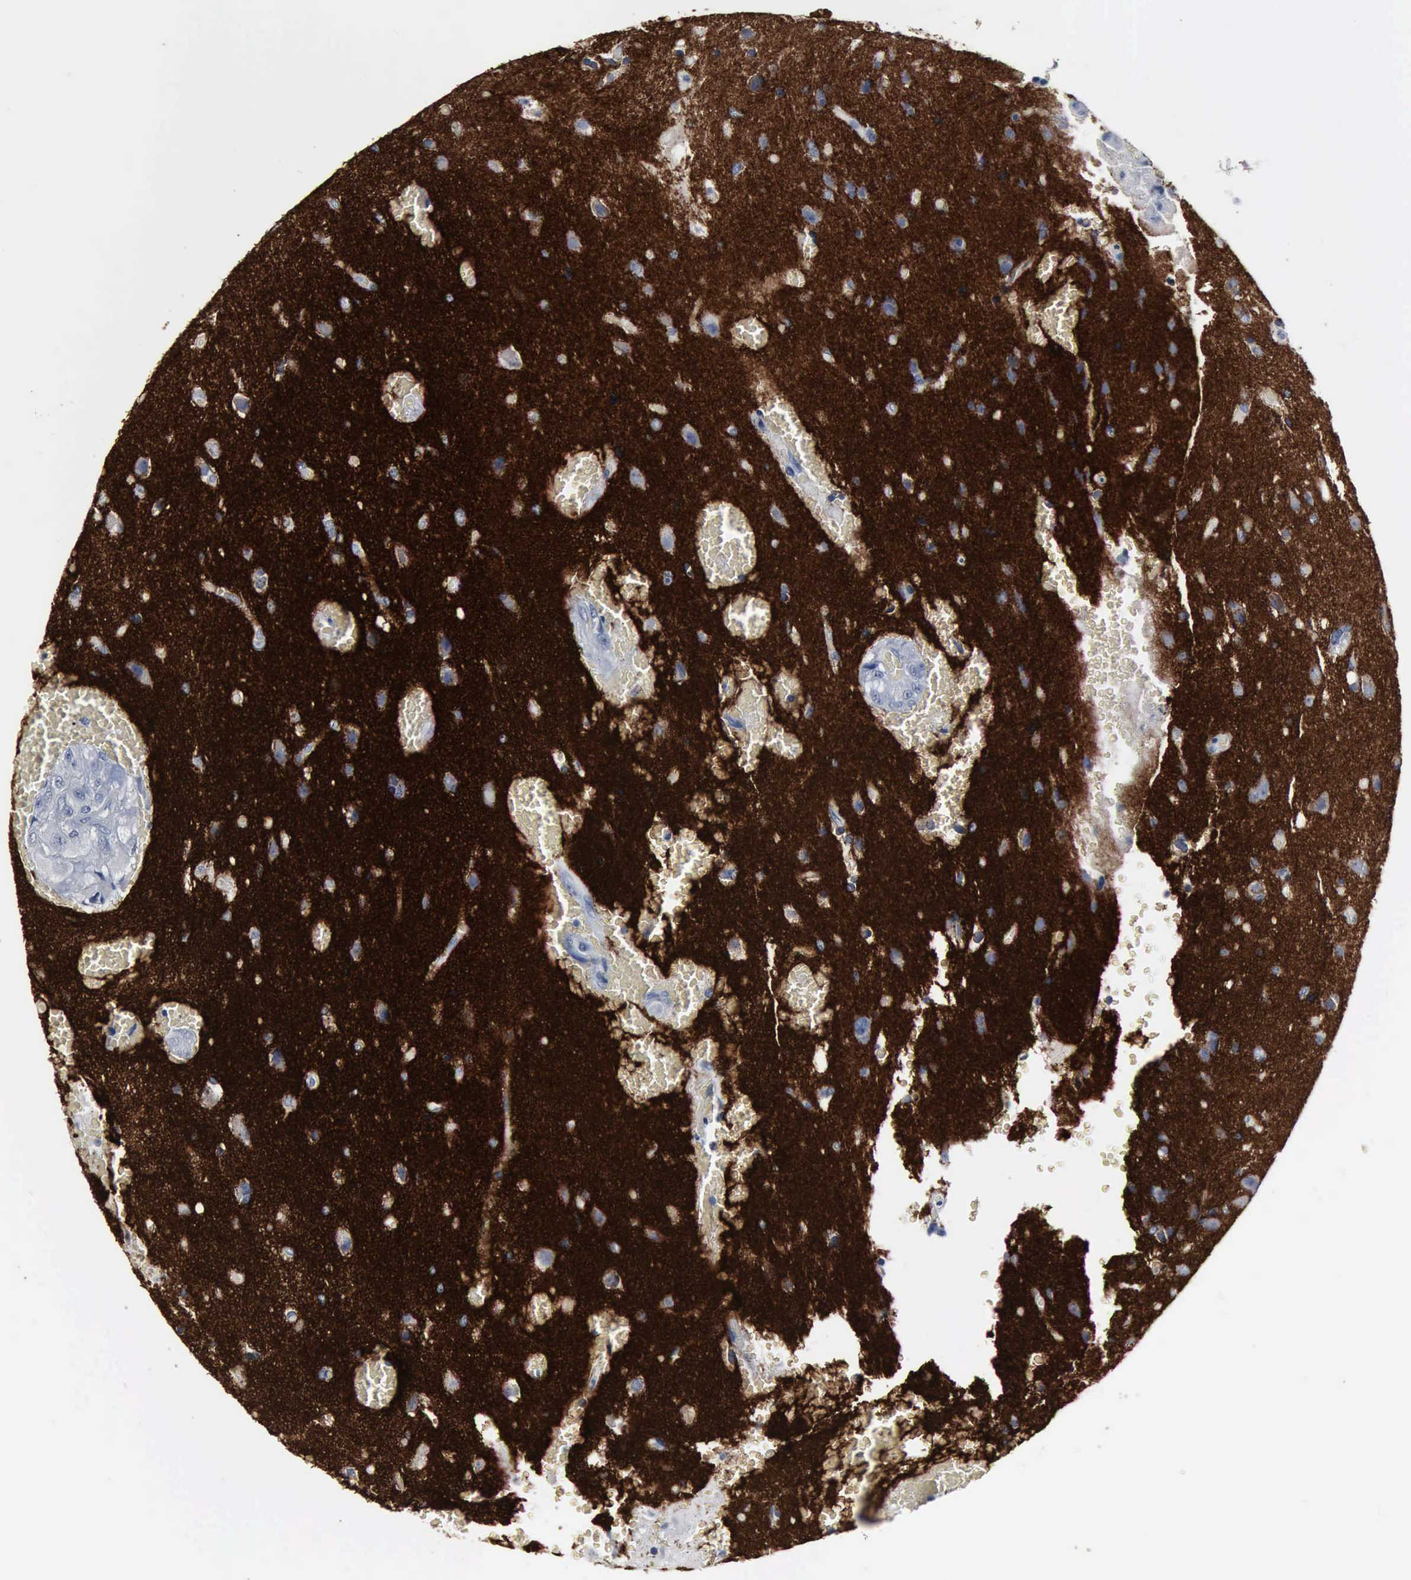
{"staining": {"intensity": "negative", "quantity": "none", "location": "none"}, "tissue": "glioma", "cell_type": "Tumor cells", "image_type": "cancer", "snomed": [{"axis": "morphology", "description": "Glioma, malignant, High grade"}, {"axis": "topography", "description": "Brain"}], "caption": "Immunohistochemistry (IHC) histopathology image of neoplastic tissue: human glioma stained with DAB exhibits no significant protein expression in tumor cells. (Stains: DAB (3,3'-diaminobenzidine) immunohistochemistry with hematoxylin counter stain, Microscopy: brightfield microscopy at high magnification).", "gene": "SNAP25", "patient": {"sex": "male", "age": 48}}